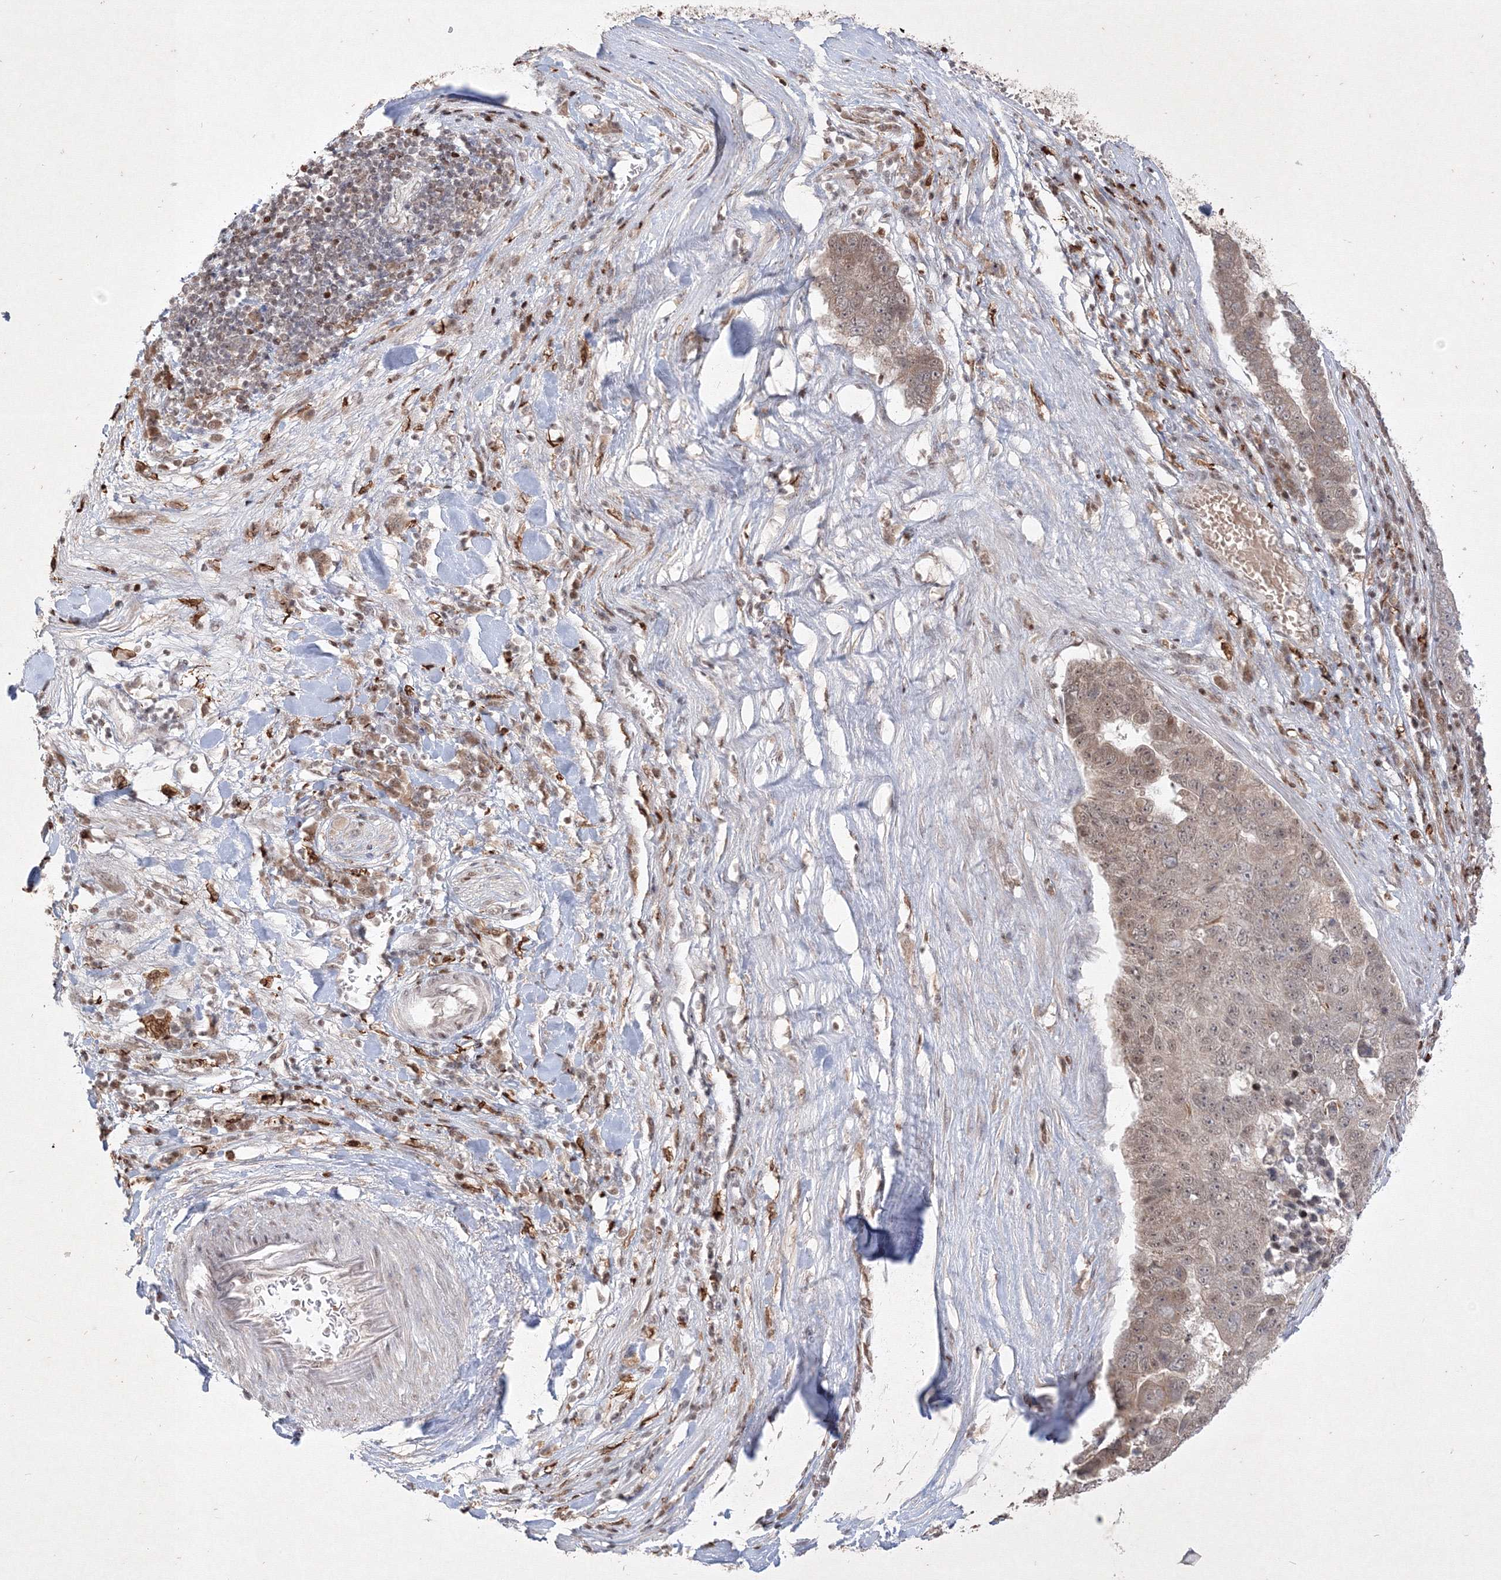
{"staining": {"intensity": "weak", "quantity": "25%-75%", "location": "cytoplasmic/membranous,nuclear"}, "tissue": "pancreatic cancer", "cell_type": "Tumor cells", "image_type": "cancer", "snomed": [{"axis": "morphology", "description": "Adenocarcinoma, NOS"}, {"axis": "topography", "description": "Pancreas"}], "caption": "This photomicrograph shows pancreatic cancer stained with immunohistochemistry to label a protein in brown. The cytoplasmic/membranous and nuclear of tumor cells show weak positivity for the protein. Nuclei are counter-stained blue.", "gene": "TAB1", "patient": {"sex": "female", "age": 61}}